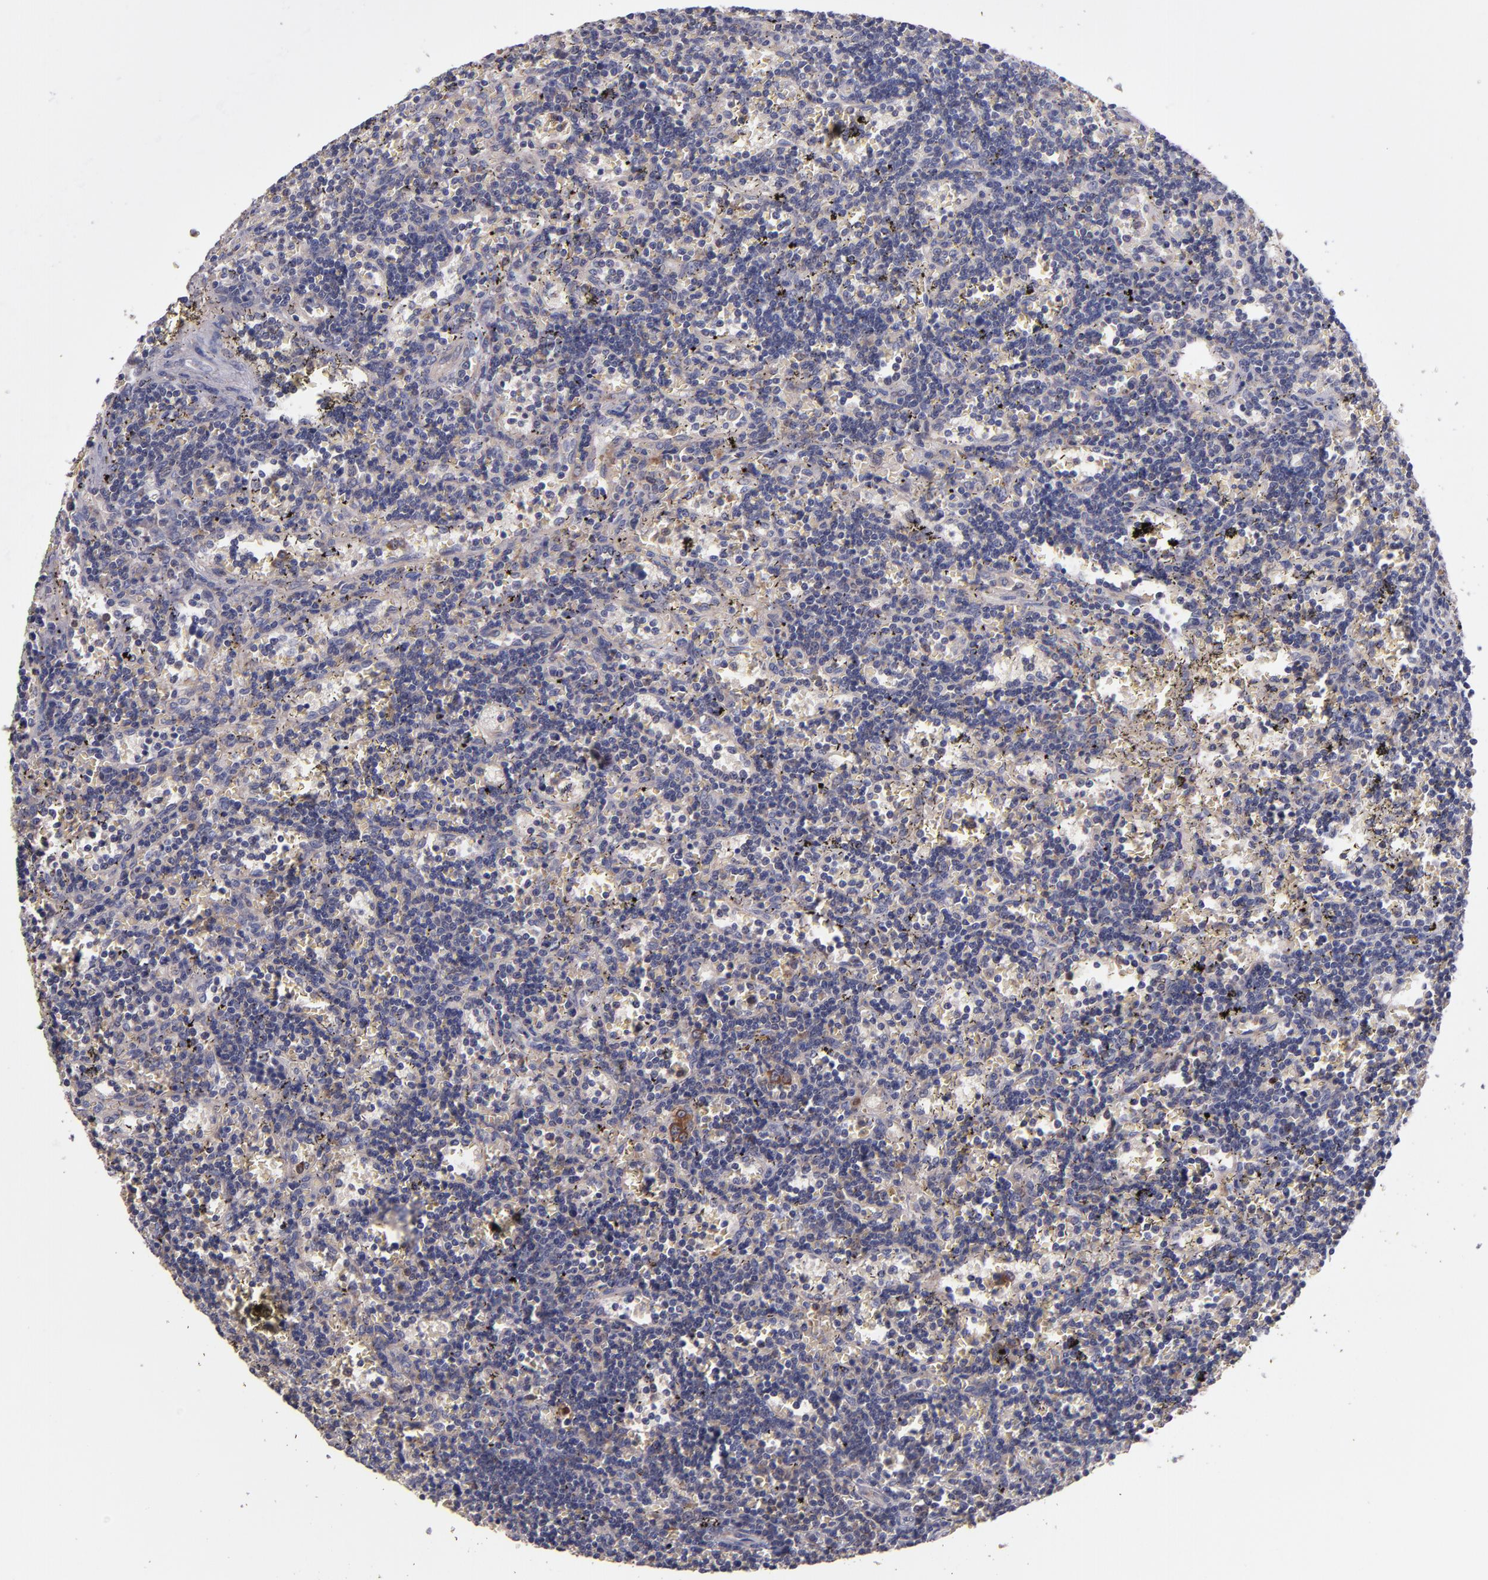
{"staining": {"intensity": "moderate", "quantity": "25%-75%", "location": "cytoplasmic/membranous"}, "tissue": "lymphoma", "cell_type": "Tumor cells", "image_type": "cancer", "snomed": [{"axis": "morphology", "description": "Malignant lymphoma, non-Hodgkin's type, Low grade"}, {"axis": "topography", "description": "Spleen"}], "caption": "A brown stain shows moderate cytoplasmic/membranous staining of a protein in human lymphoma tumor cells.", "gene": "EIF4ENIF1", "patient": {"sex": "male", "age": 60}}